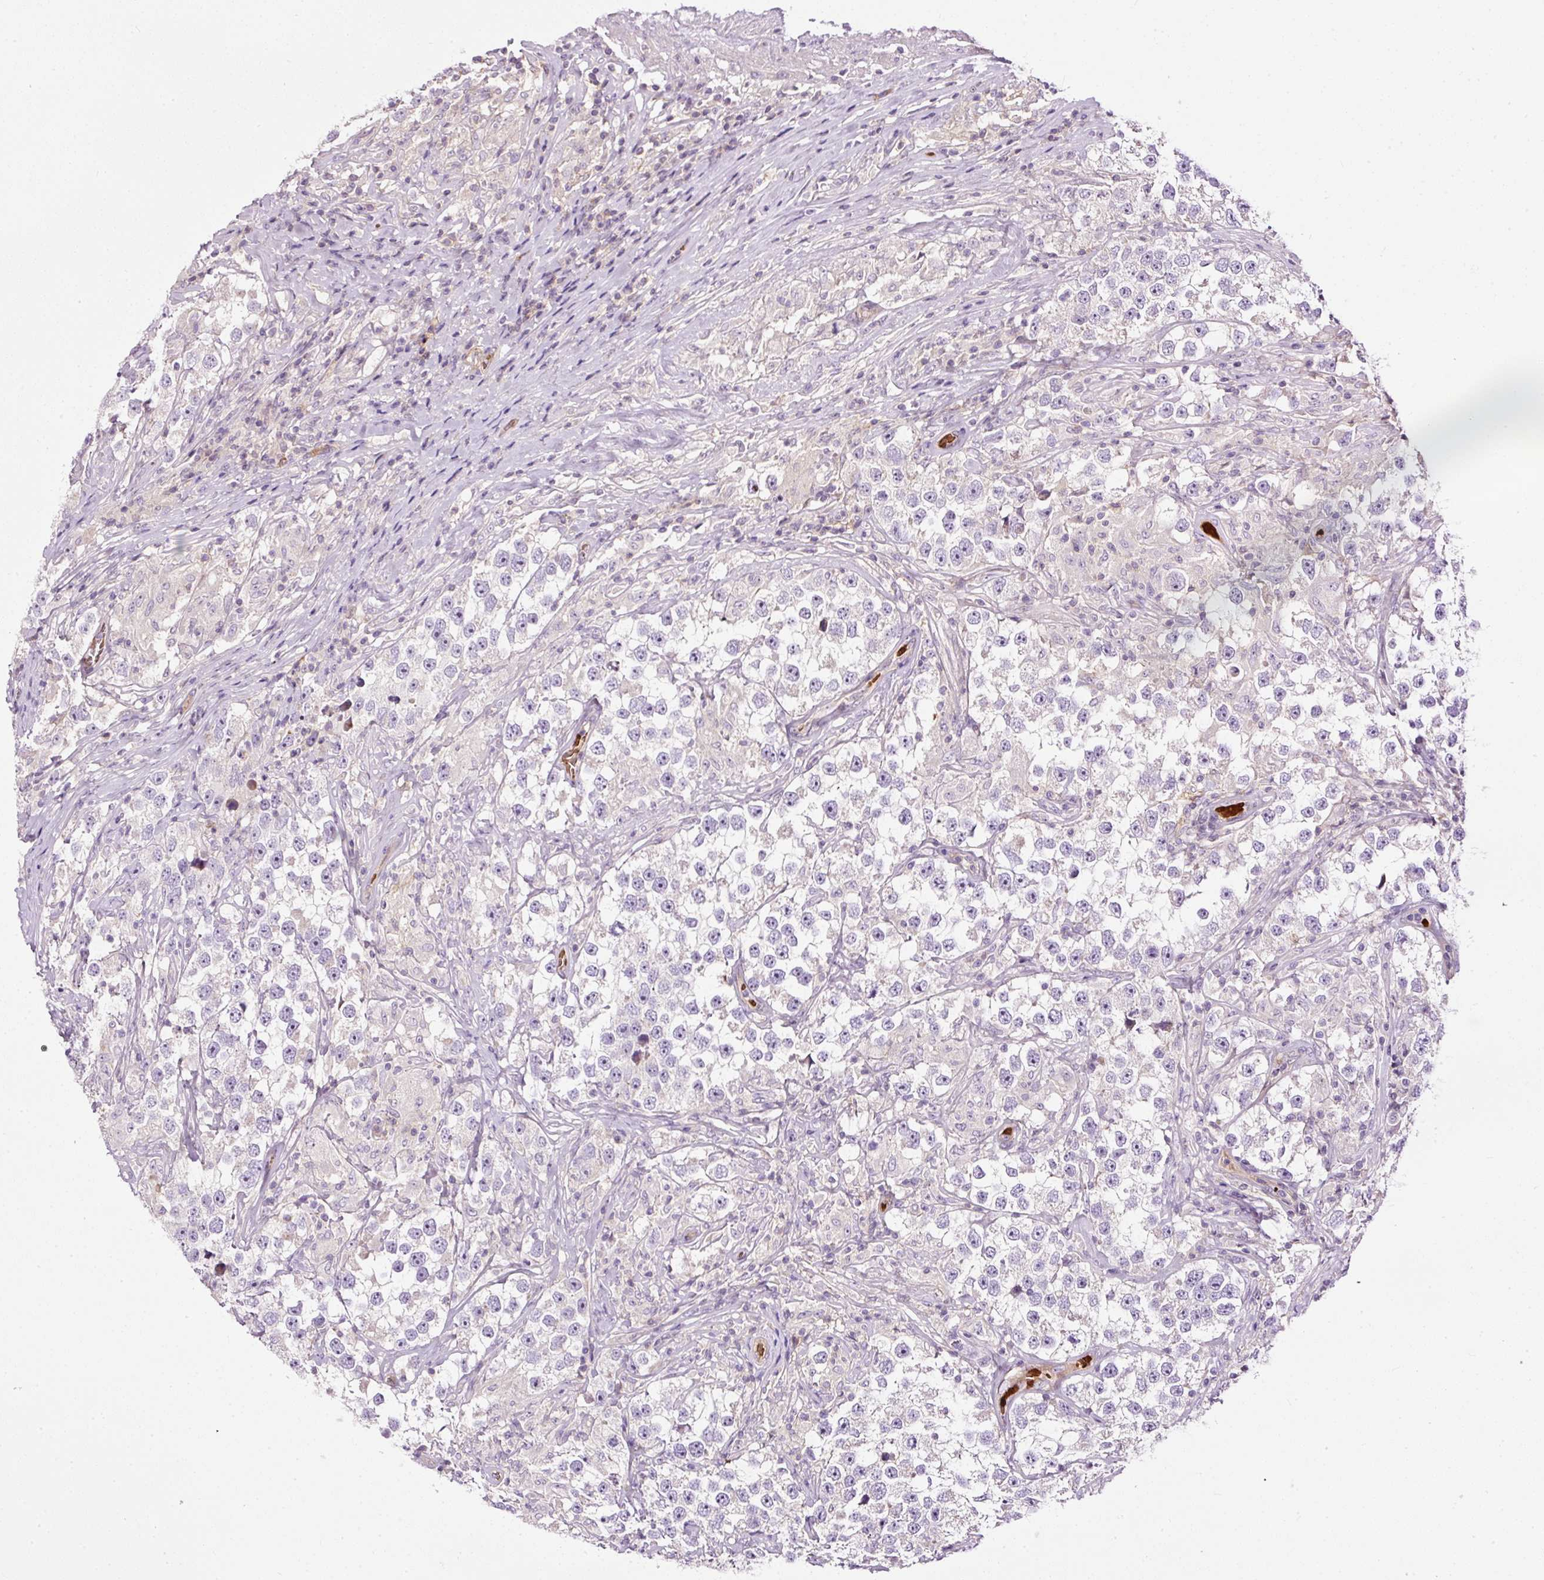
{"staining": {"intensity": "negative", "quantity": "none", "location": "none"}, "tissue": "testis cancer", "cell_type": "Tumor cells", "image_type": "cancer", "snomed": [{"axis": "morphology", "description": "Seminoma, NOS"}, {"axis": "topography", "description": "Testis"}], "caption": "Testis cancer (seminoma) was stained to show a protein in brown. There is no significant expression in tumor cells.", "gene": "USHBP1", "patient": {"sex": "male", "age": 46}}